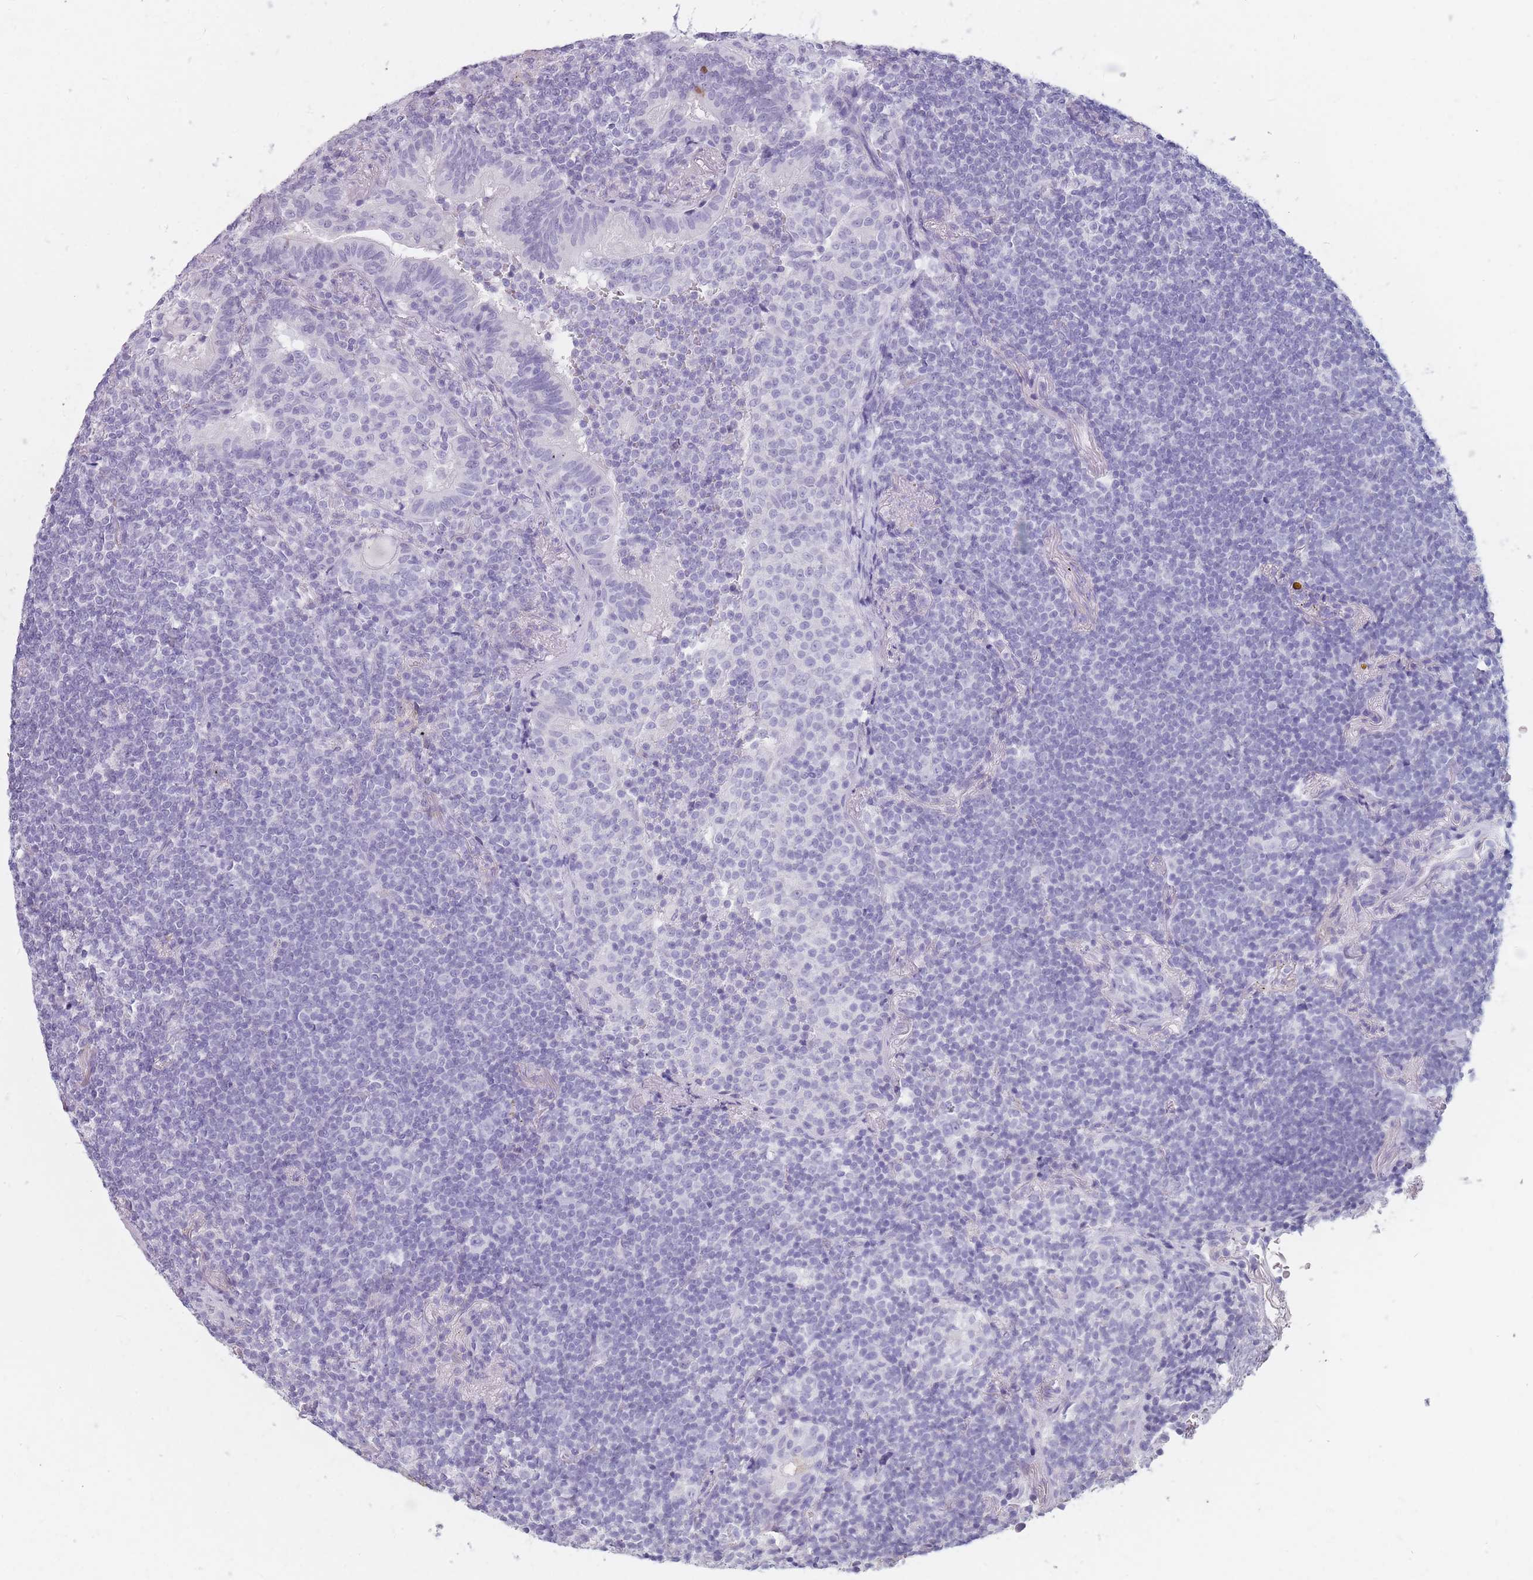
{"staining": {"intensity": "negative", "quantity": "none", "location": "none"}, "tissue": "lymphoma", "cell_type": "Tumor cells", "image_type": "cancer", "snomed": [{"axis": "morphology", "description": "Malignant lymphoma, non-Hodgkin's type, Low grade"}, {"axis": "topography", "description": "Lung"}], "caption": "Immunohistochemical staining of low-grade malignant lymphoma, non-Hodgkin's type shows no significant expression in tumor cells.", "gene": "CCNO", "patient": {"sex": "female", "age": 71}}